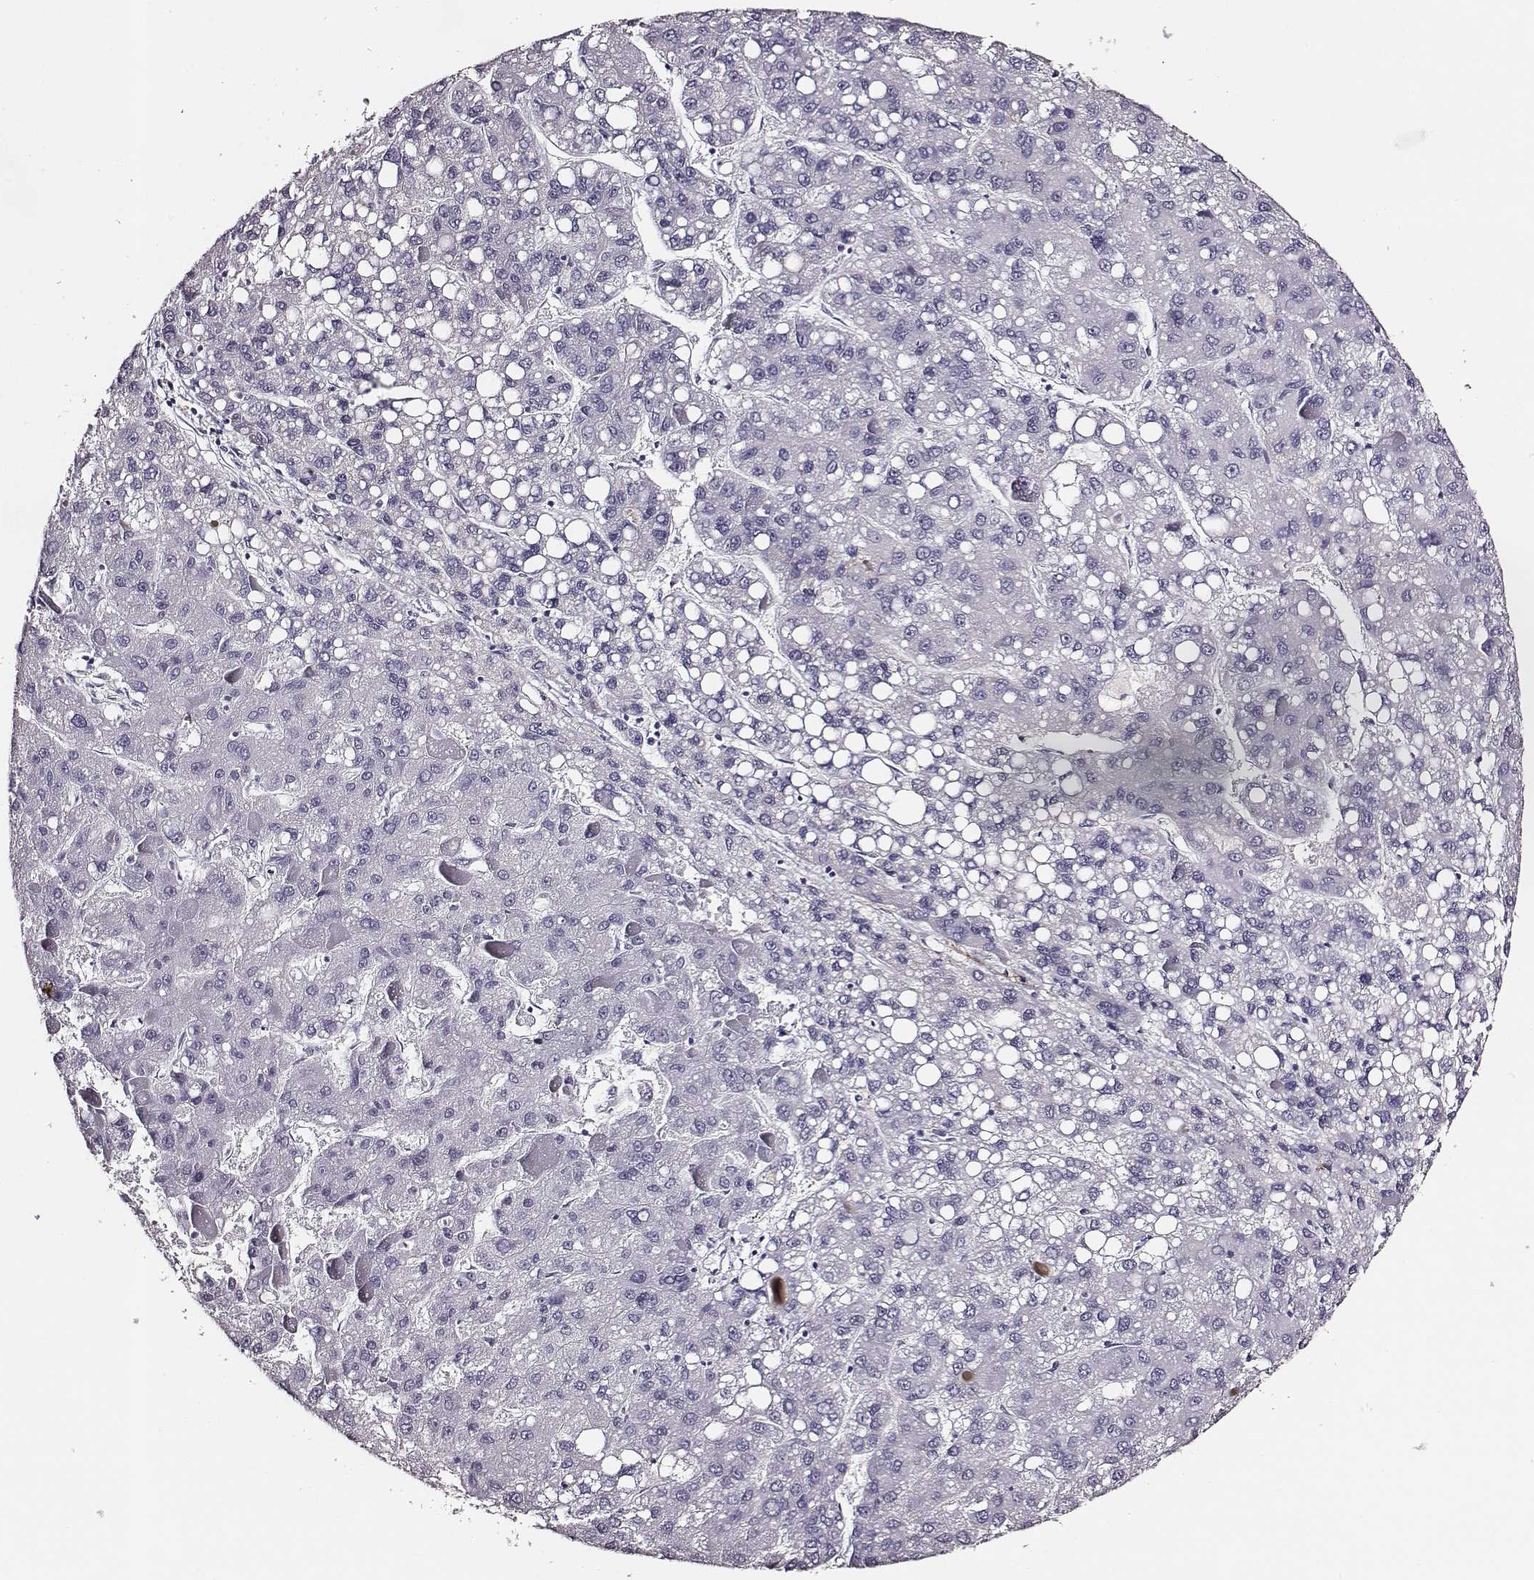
{"staining": {"intensity": "negative", "quantity": "none", "location": "none"}, "tissue": "liver cancer", "cell_type": "Tumor cells", "image_type": "cancer", "snomed": [{"axis": "morphology", "description": "Carcinoma, Hepatocellular, NOS"}, {"axis": "topography", "description": "Liver"}], "caption": "High magnification brightfield microscopy of liver hepatocellular carcinoma stained with DAB (brown) and counterstained with hematoxylin (blue): tumor cells show no significant expression.", "gene": "DPEP1", "patient": {"sex": "female", "age": 82}}